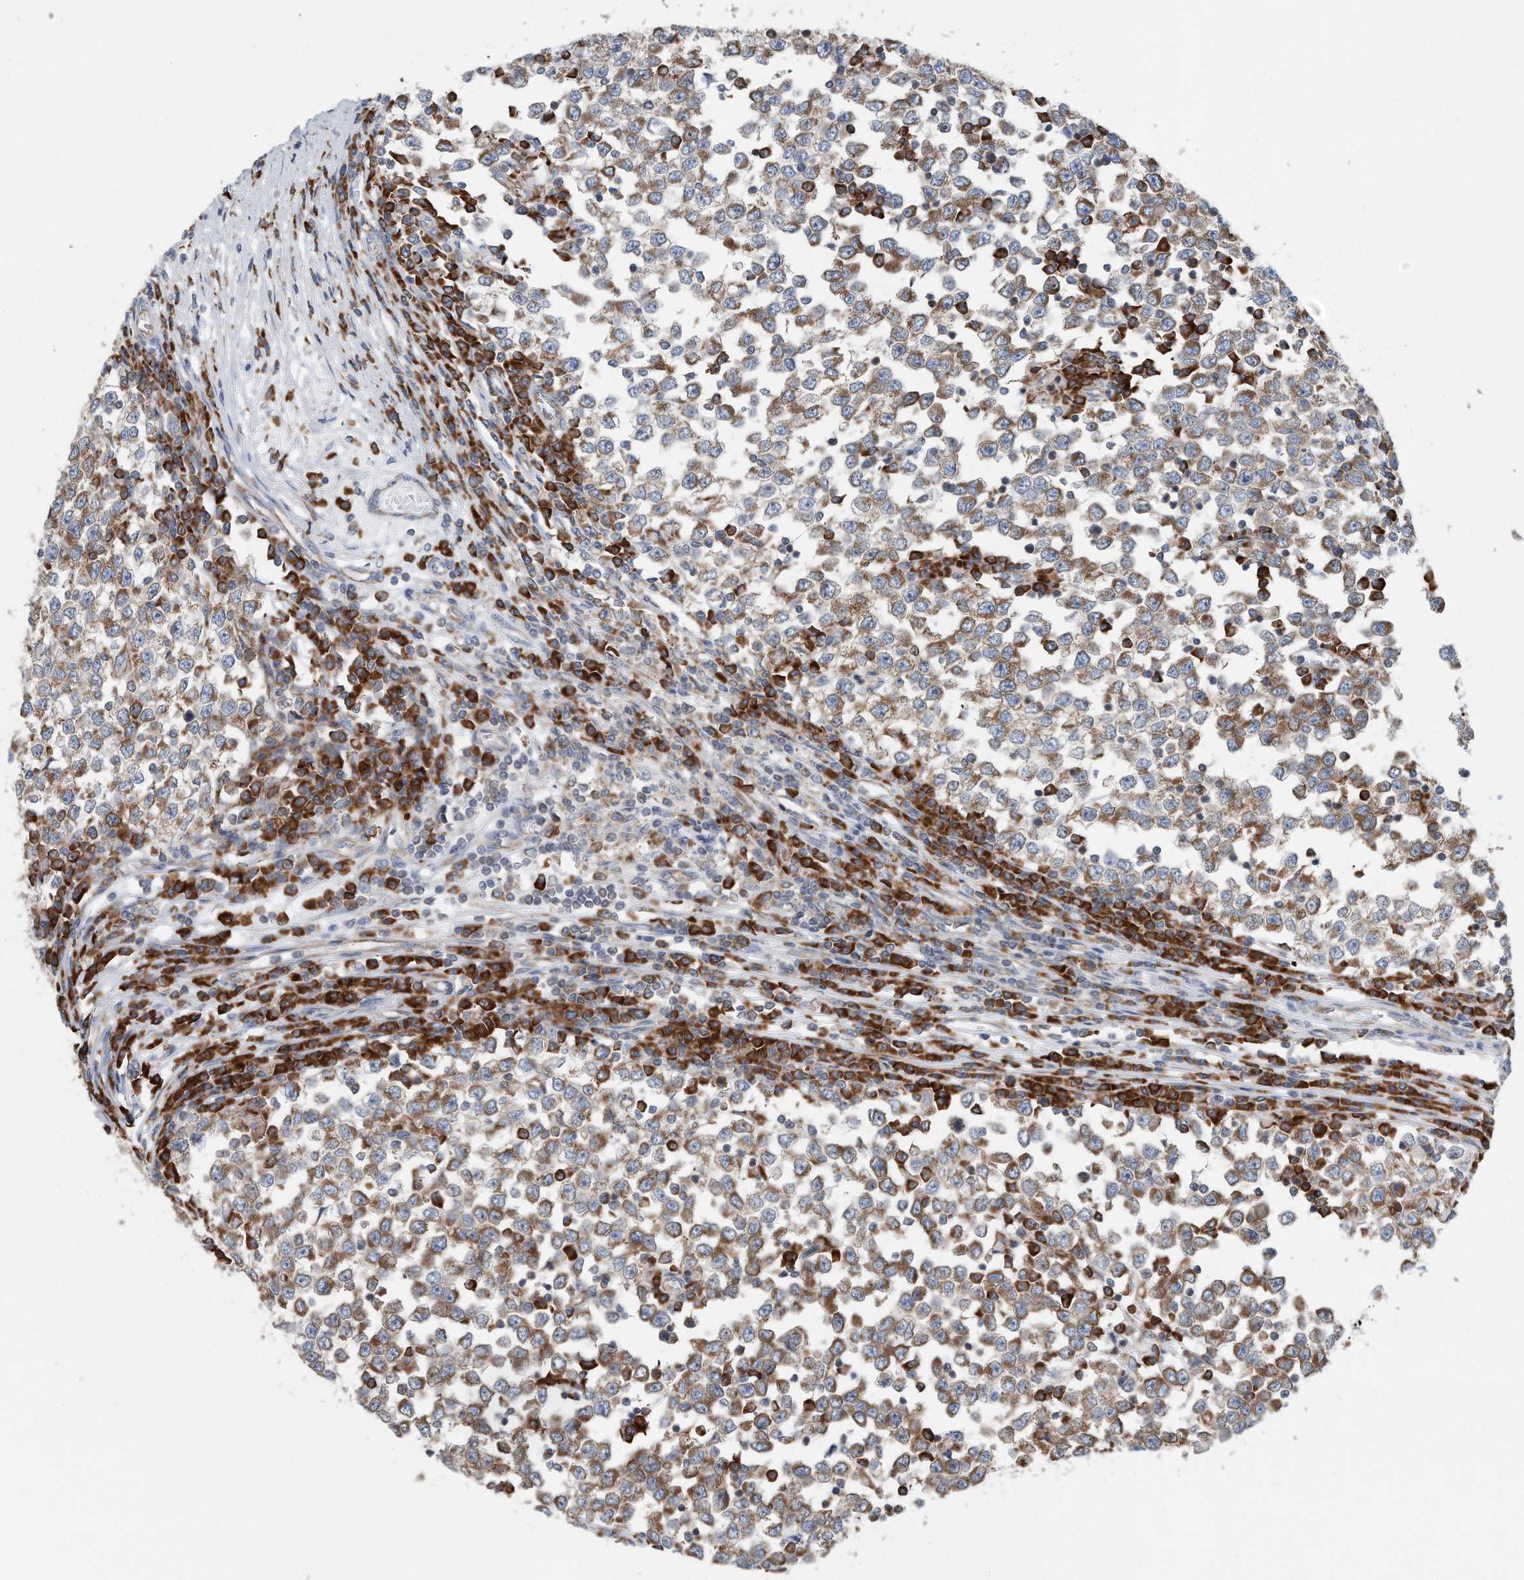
{"staining": {"intensity": "moderate", "quantity": ">75%", "location": "cytoplasmic/membranous"}, "tissue": "testis cancer", "cell_type": "Tumor cells", "image_type": "cancer", "snomed": [{"axis": "morphology", "description": "Seminoma, NOS"}, {"axis": "topography", "description": "Testis"}], "caption": "Human testis seminoma stained with a brown dye exhibits moderate cytoplasmic/membranous positive staining in approximately >75% of tumor cells.", "gene": "RPL26L1", "patient": {"sex": "male", "age": 65}}